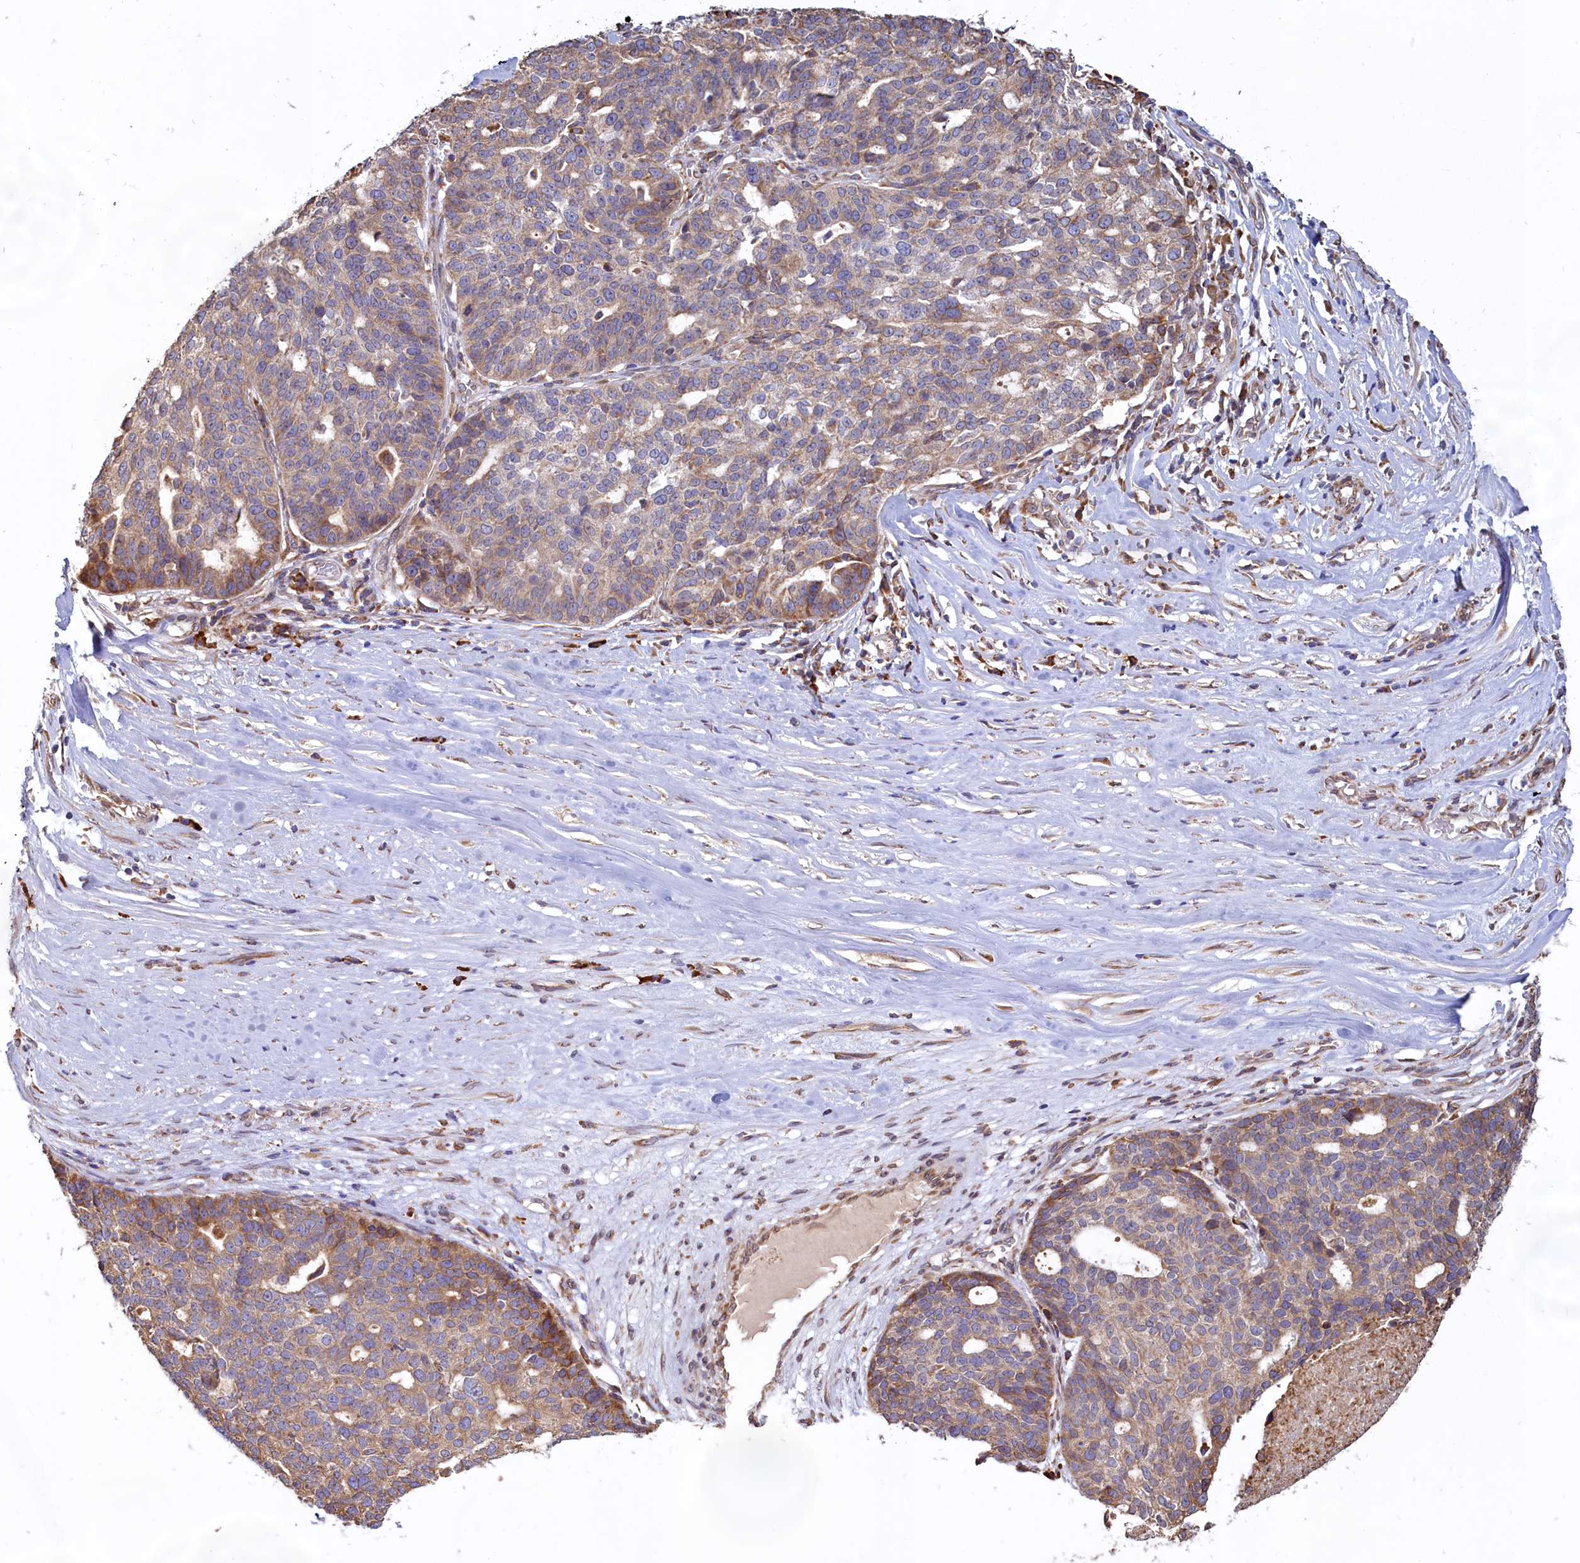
{"staining": {"intensity": "moderate", "quantity": ">75%", "location": "cytoplasmic/membranous"}, "tissue": "ovarian cancer", "cell_type": "Tumor cells", "image_type": "cancer", "snomed": [{"axis": "morphology", "description": "Cystadenocarcinoma, serous, NOS"}, {"axis": "topography", "description": "Ovary"}], "caption": "Immunohistochemistry of human ovarian cancer (serous cystadenocarcinoma) shows medium levels of moderate cytoplasmic/membranous positivity in approximately >75% of tumor cells.", "gene": "TBC1D19", "patient": {"sex": "female", "age": 59}}